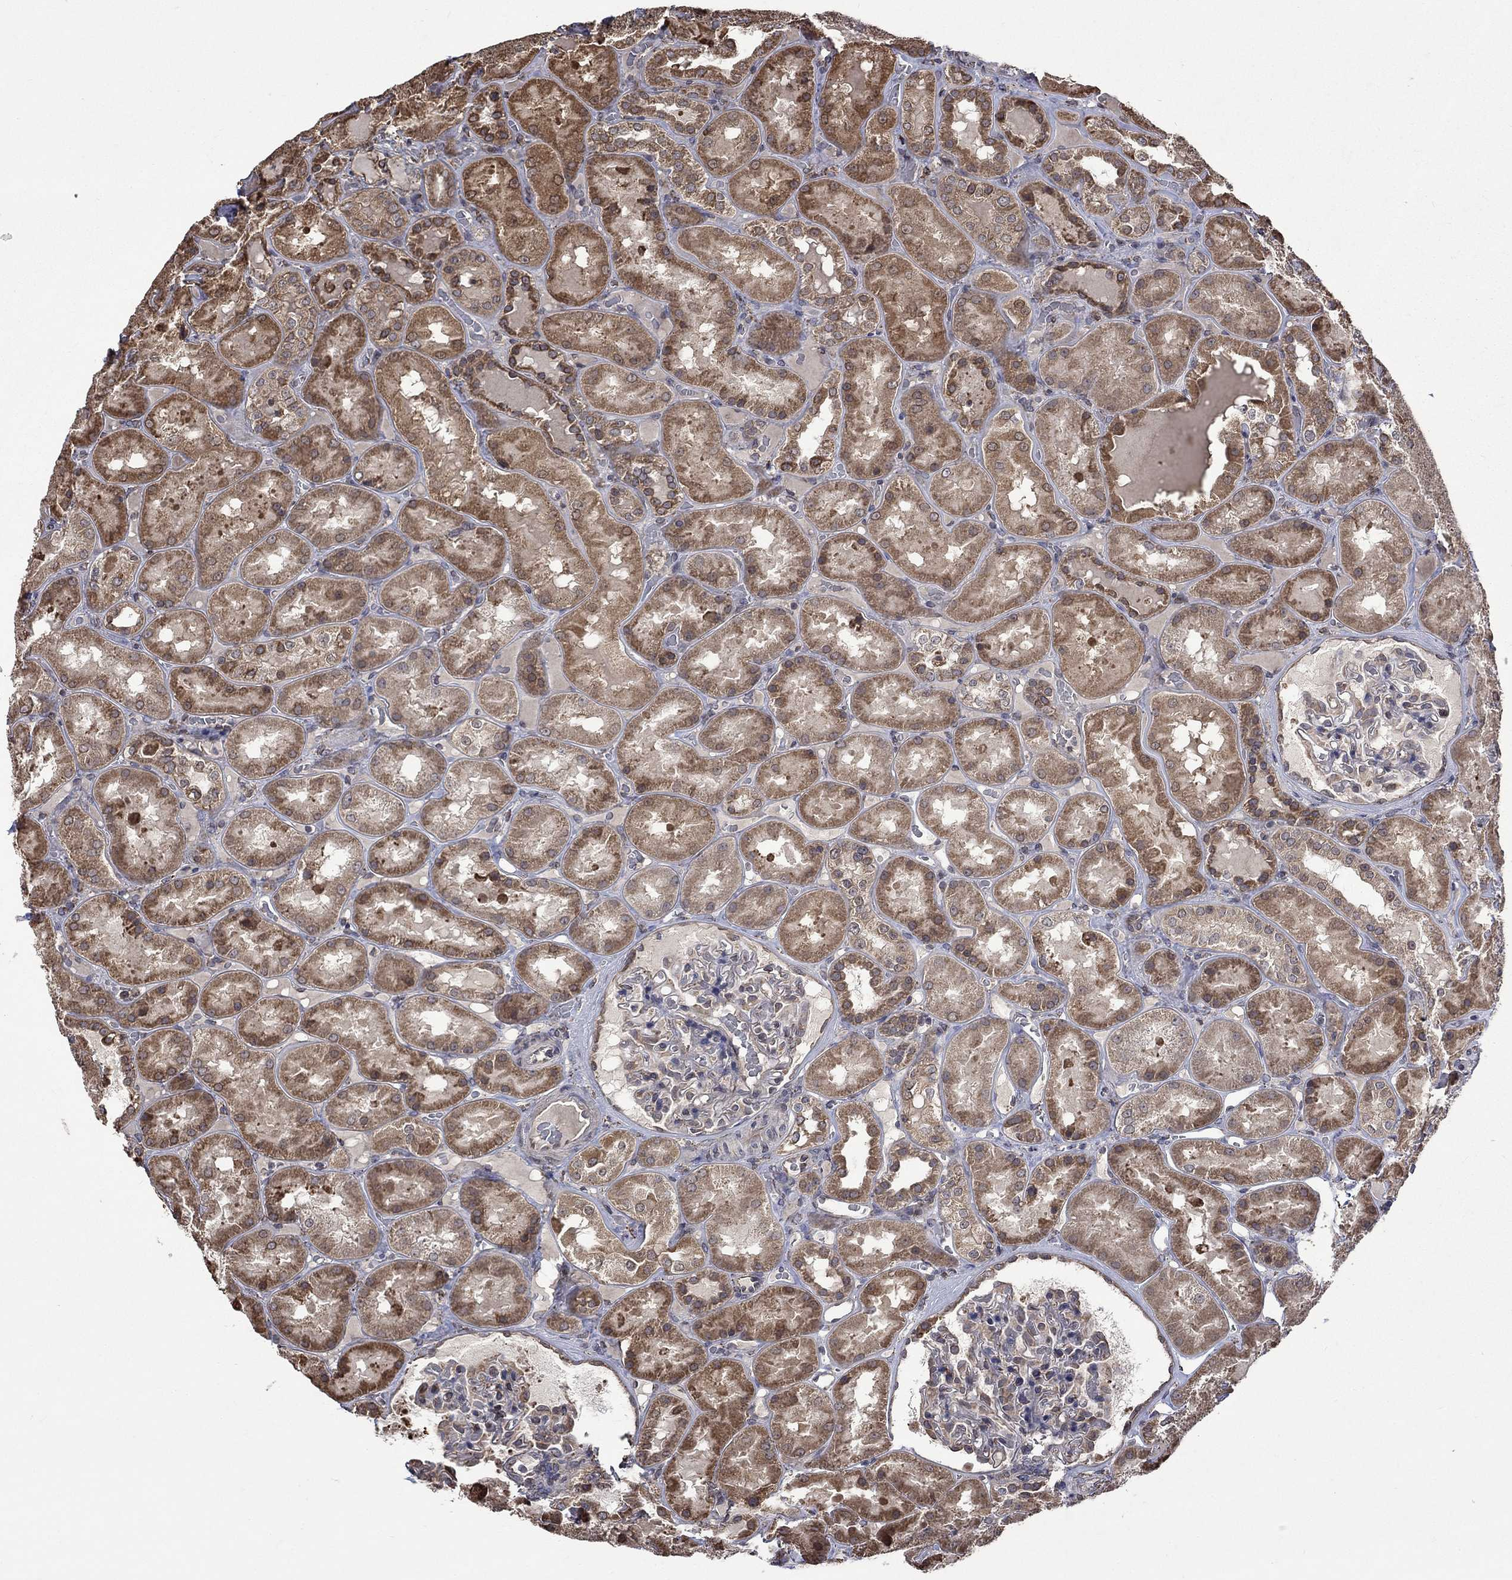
{"staining": {"intensity": "negative", "quantity": "none", "location": "none"}, "tissue": "kidney", "cell_type": "Cells in glomeruli", "image_type": "normal", "snomed": [{"axis": "morphology", "description": "Normal tissue, NOS"}, {"axis": "topography", "description": "Kidney"}], "caption": "The IHC photomicrograph has no significant expression in cells in glomeruli of kidney.", "gene": "ESRRA", "patient": {"sex": "male", "age": 73}}